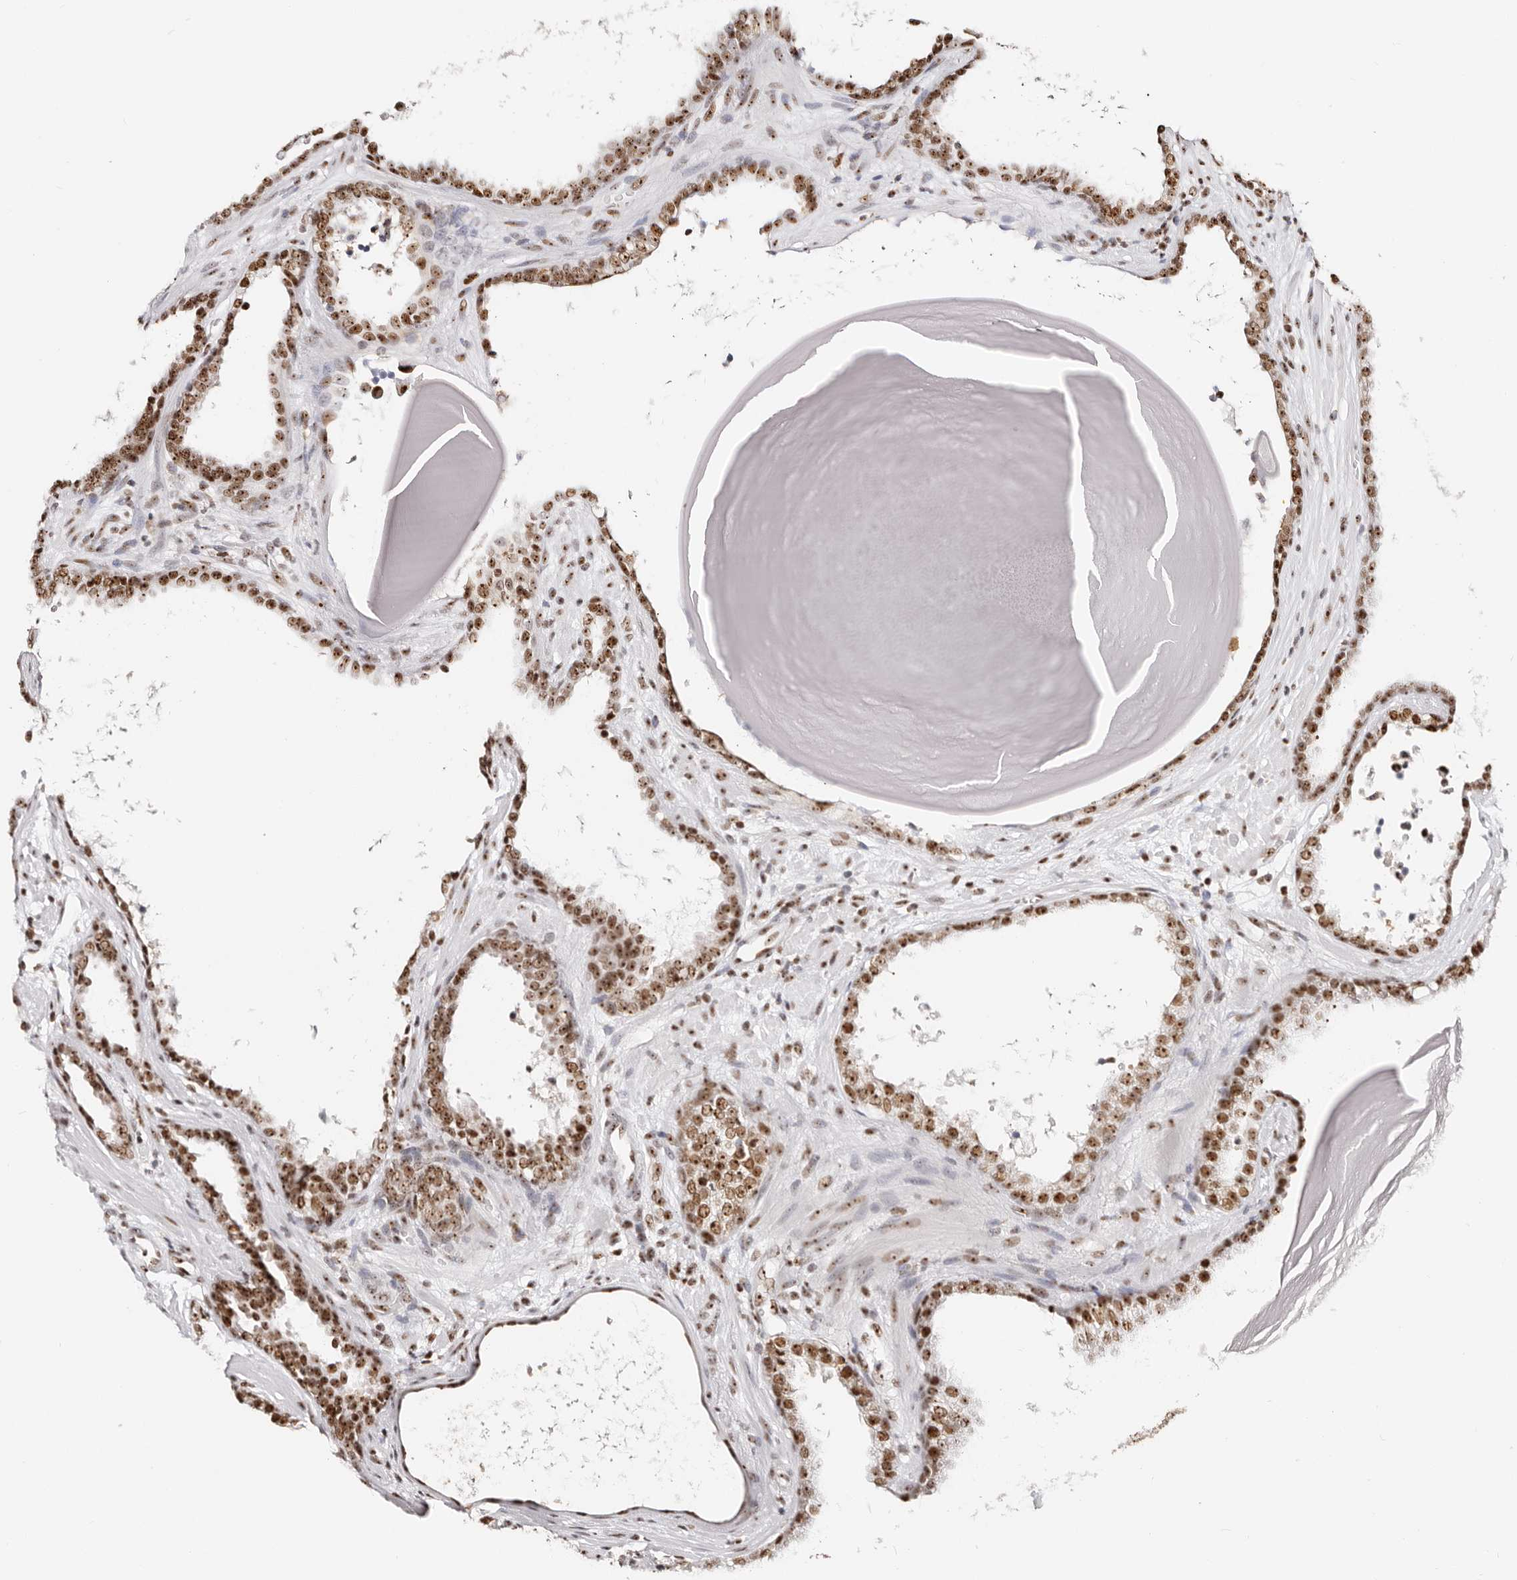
{"staining": {"intensity": "strong", "quantity": "25%-75%", "location": "cytoplasmic/membranous,nuclear"}, "tissue": "prostate cancer", "cell_type": "Tumor cells", "image_type": "cancer", "snomed": [{"axis": "morphology", "description": "Adenocarcinoma, High grade"}, {"axis": "topography", "description": "Prostate"}], "caption": "Immunohistochemical staining of human prostate cancer exhibits high levels of strong cytoplasmic/membranous and nuclear protein expression in approximately 25%-75% of tumor cells.", "gene": "IQGAP3", "patient": {"sex": "male", "age": 62}}